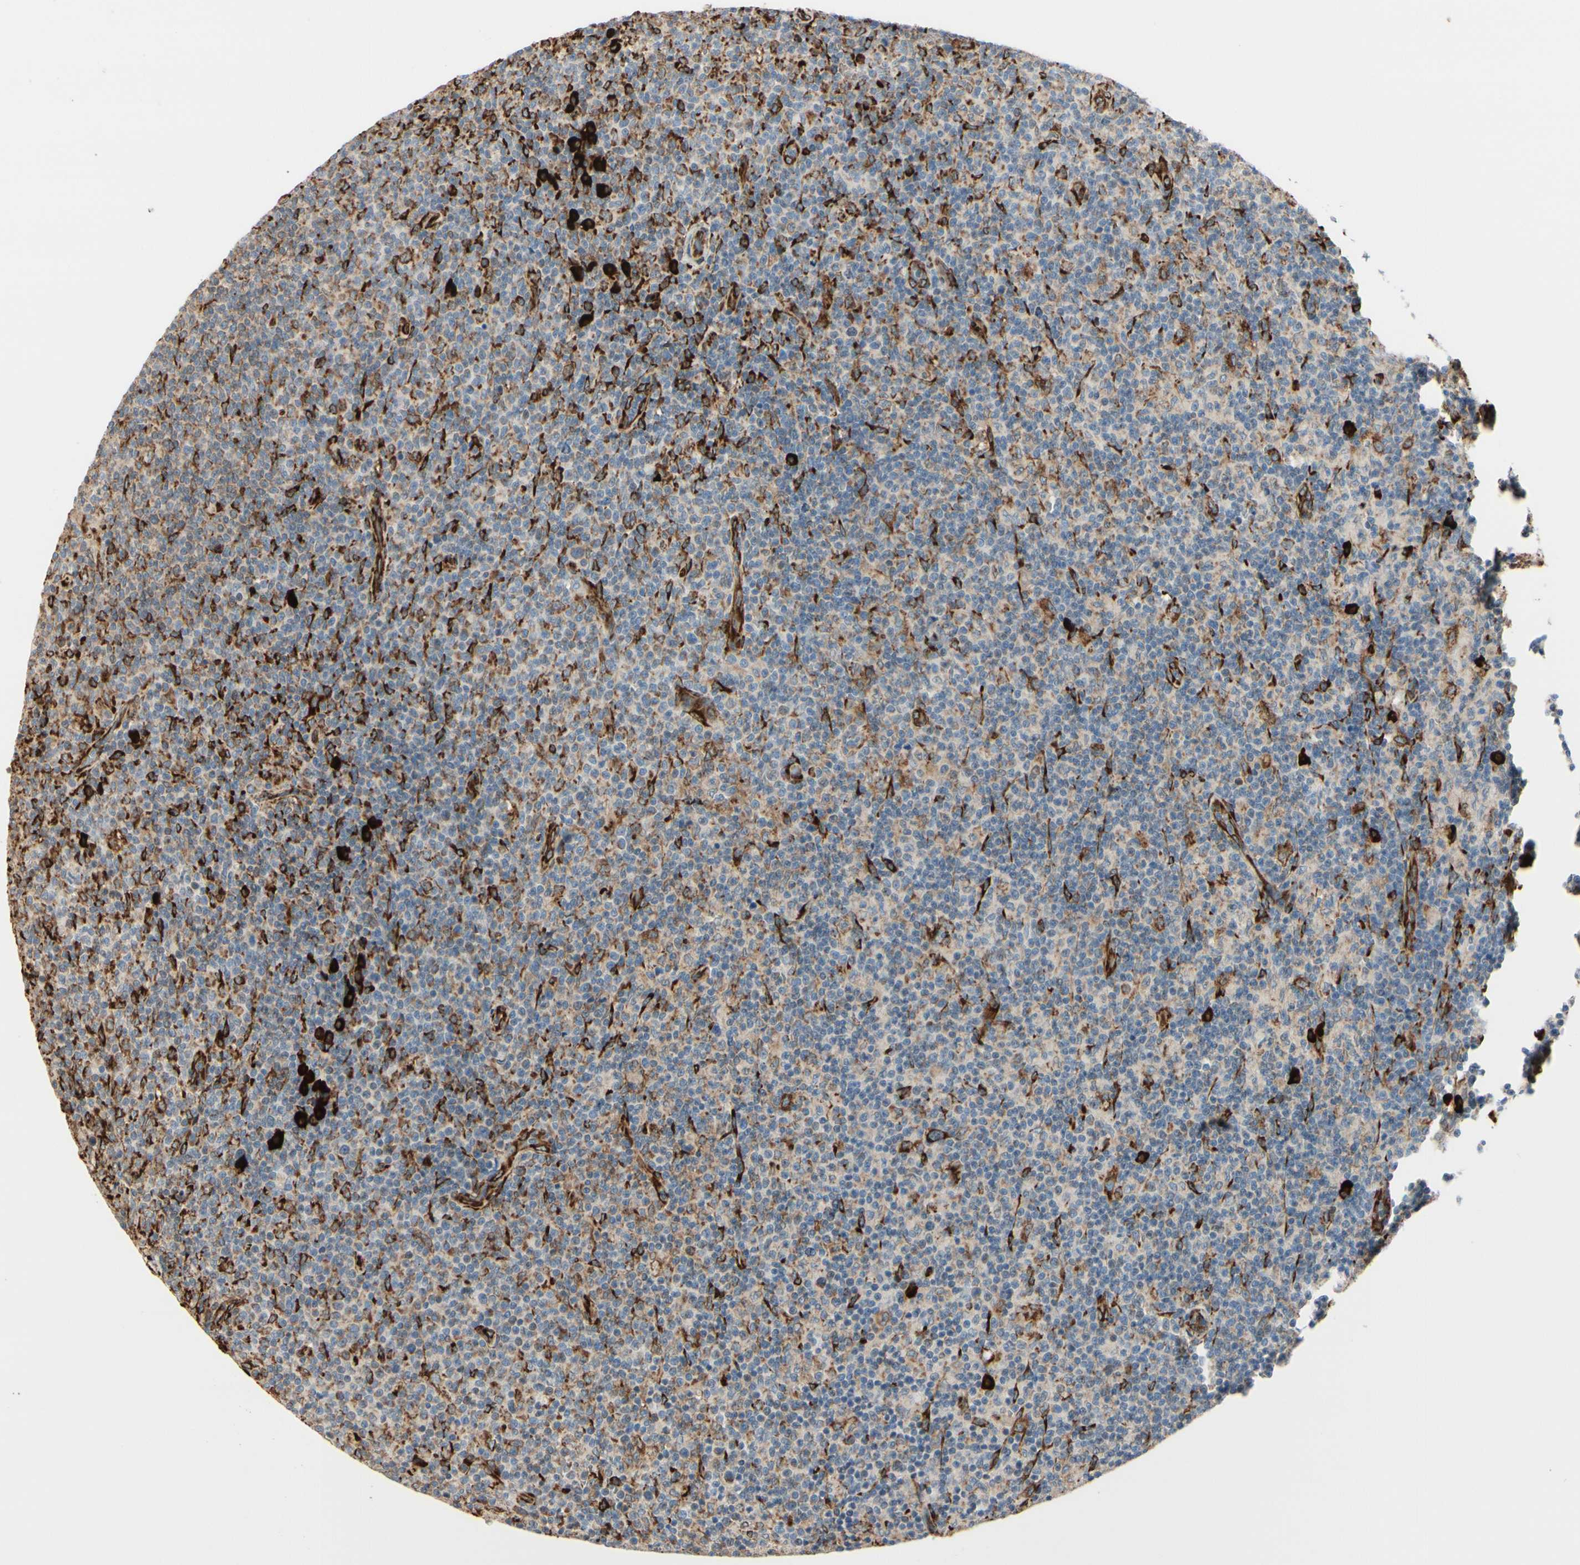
{"staining": {"intensity": "moderate", "quantity": "<25%", "location": "cytoplasmic/membranous"}, "tissue": "lymph node", "cell_type": "Germinal center cells", "image_type": "normal", "snomed": [{"axis": "morphology", "description": "Normal tissue, NOS"}, {"axis": "morphology", "description": "Inflammation, NOS"}, {"axis": "topography", "description": "Lymph node"}], "caption": "Immunohistochemistry (IHC) staining of unremarkable lymph node, which demonstrates low levels of moderate cytoplasmic/membranous staining in approximately <25% of germinal center cells indicating moderate cytoplasmic/membranous protein expression. The staining was performed using DAB (brown) for protein detection and nuclei were counterstained in hematoxylin (blue).", "gene": "RRBP1", "patient": {"sex": "male", "age": 55}}